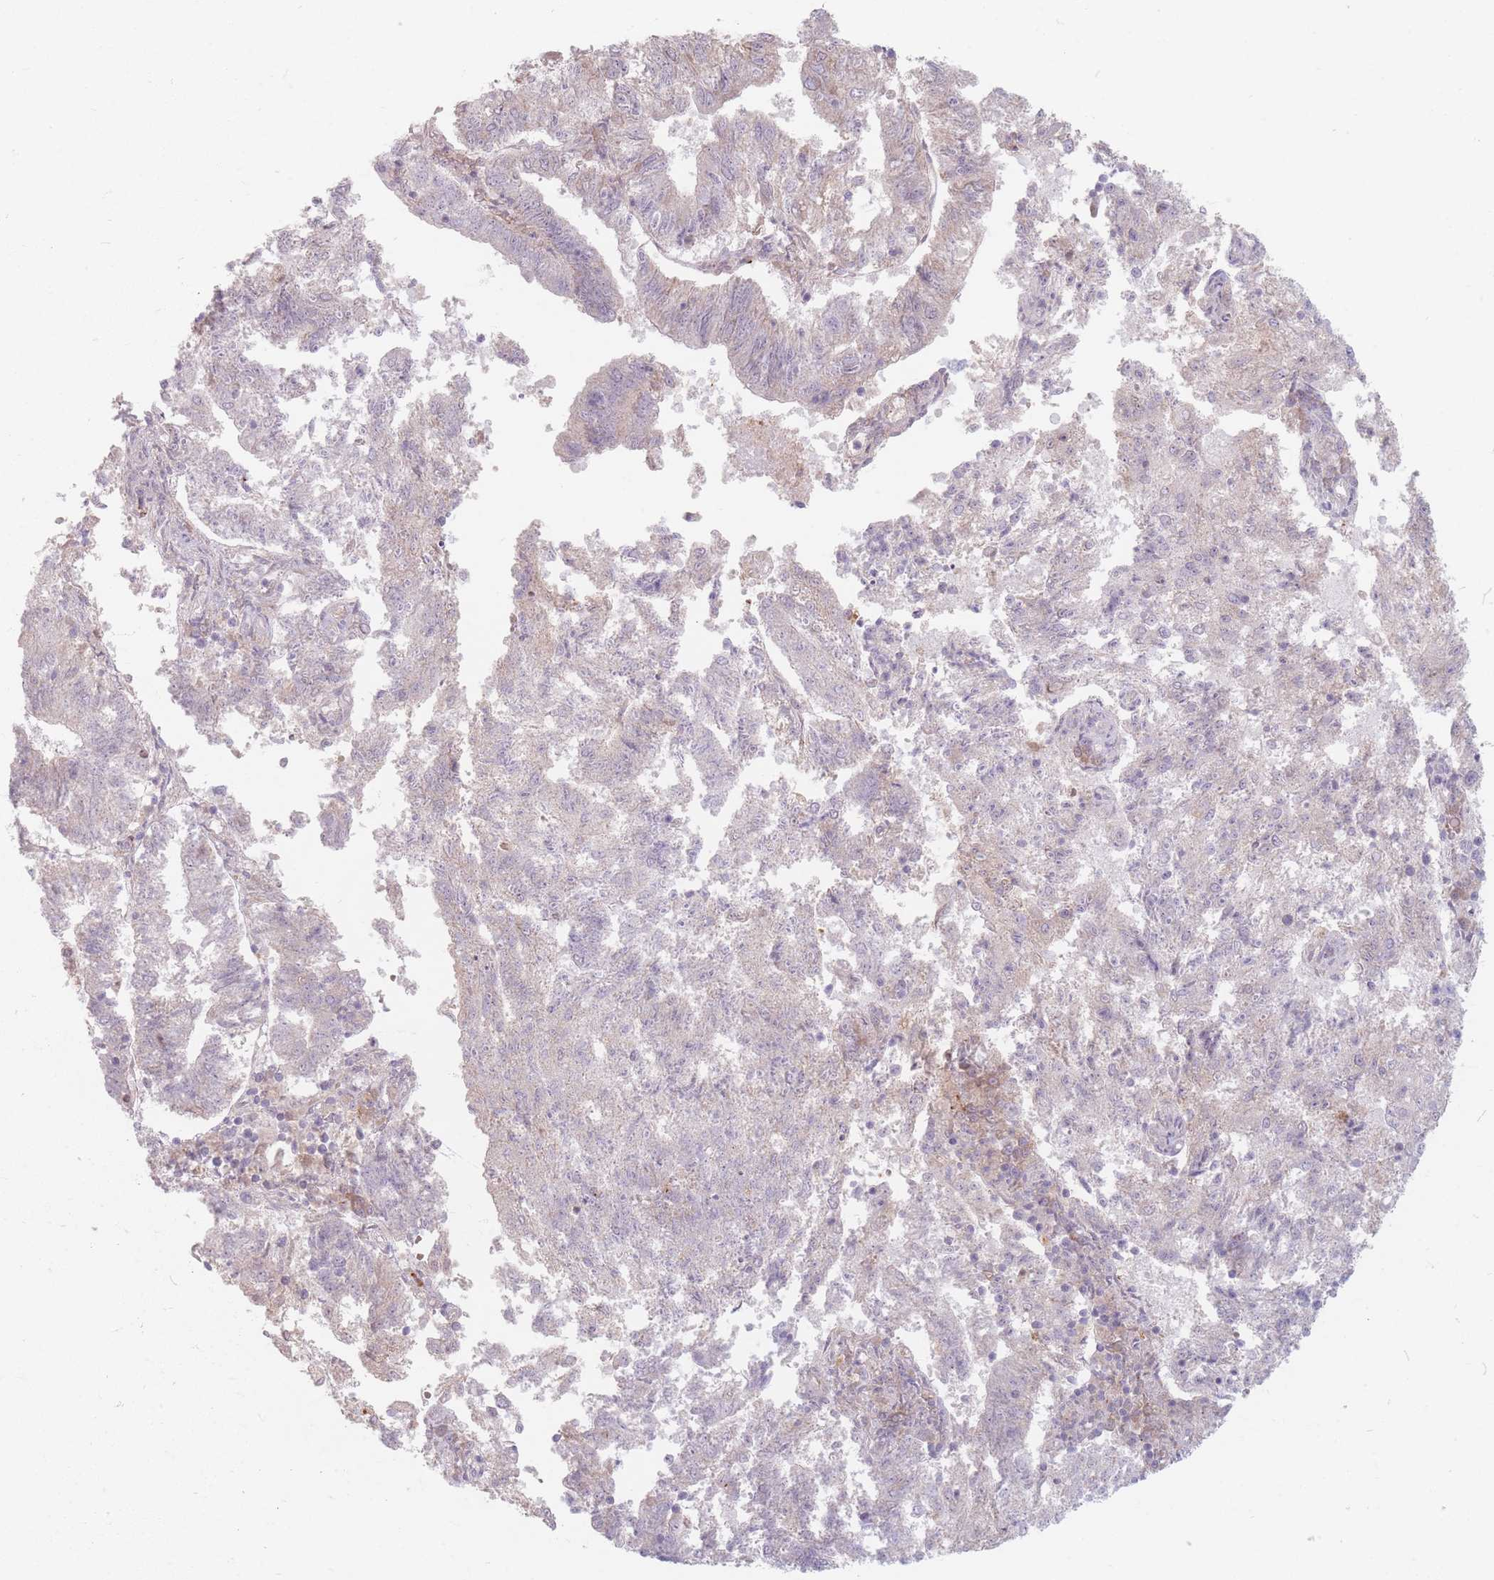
{"staining": {"intensity": "negative", "quantity": "none", "location": "none"}, "tissue": "endometrial cancer", "cell_type": "Tumor cells", "image_type": "cancer", "snomed": [{"axis": "morphology", "description": "Adenocarcinoma, NOS"}, {"axis": "topography", "description": "Endometrium"}], "caption": "IHC of endometrial cancer (adenocarcinoma) exhibits no expression in tumor cells.", "gene": "CHCHD7", "patient": {"sex": "female", "age": 82}}